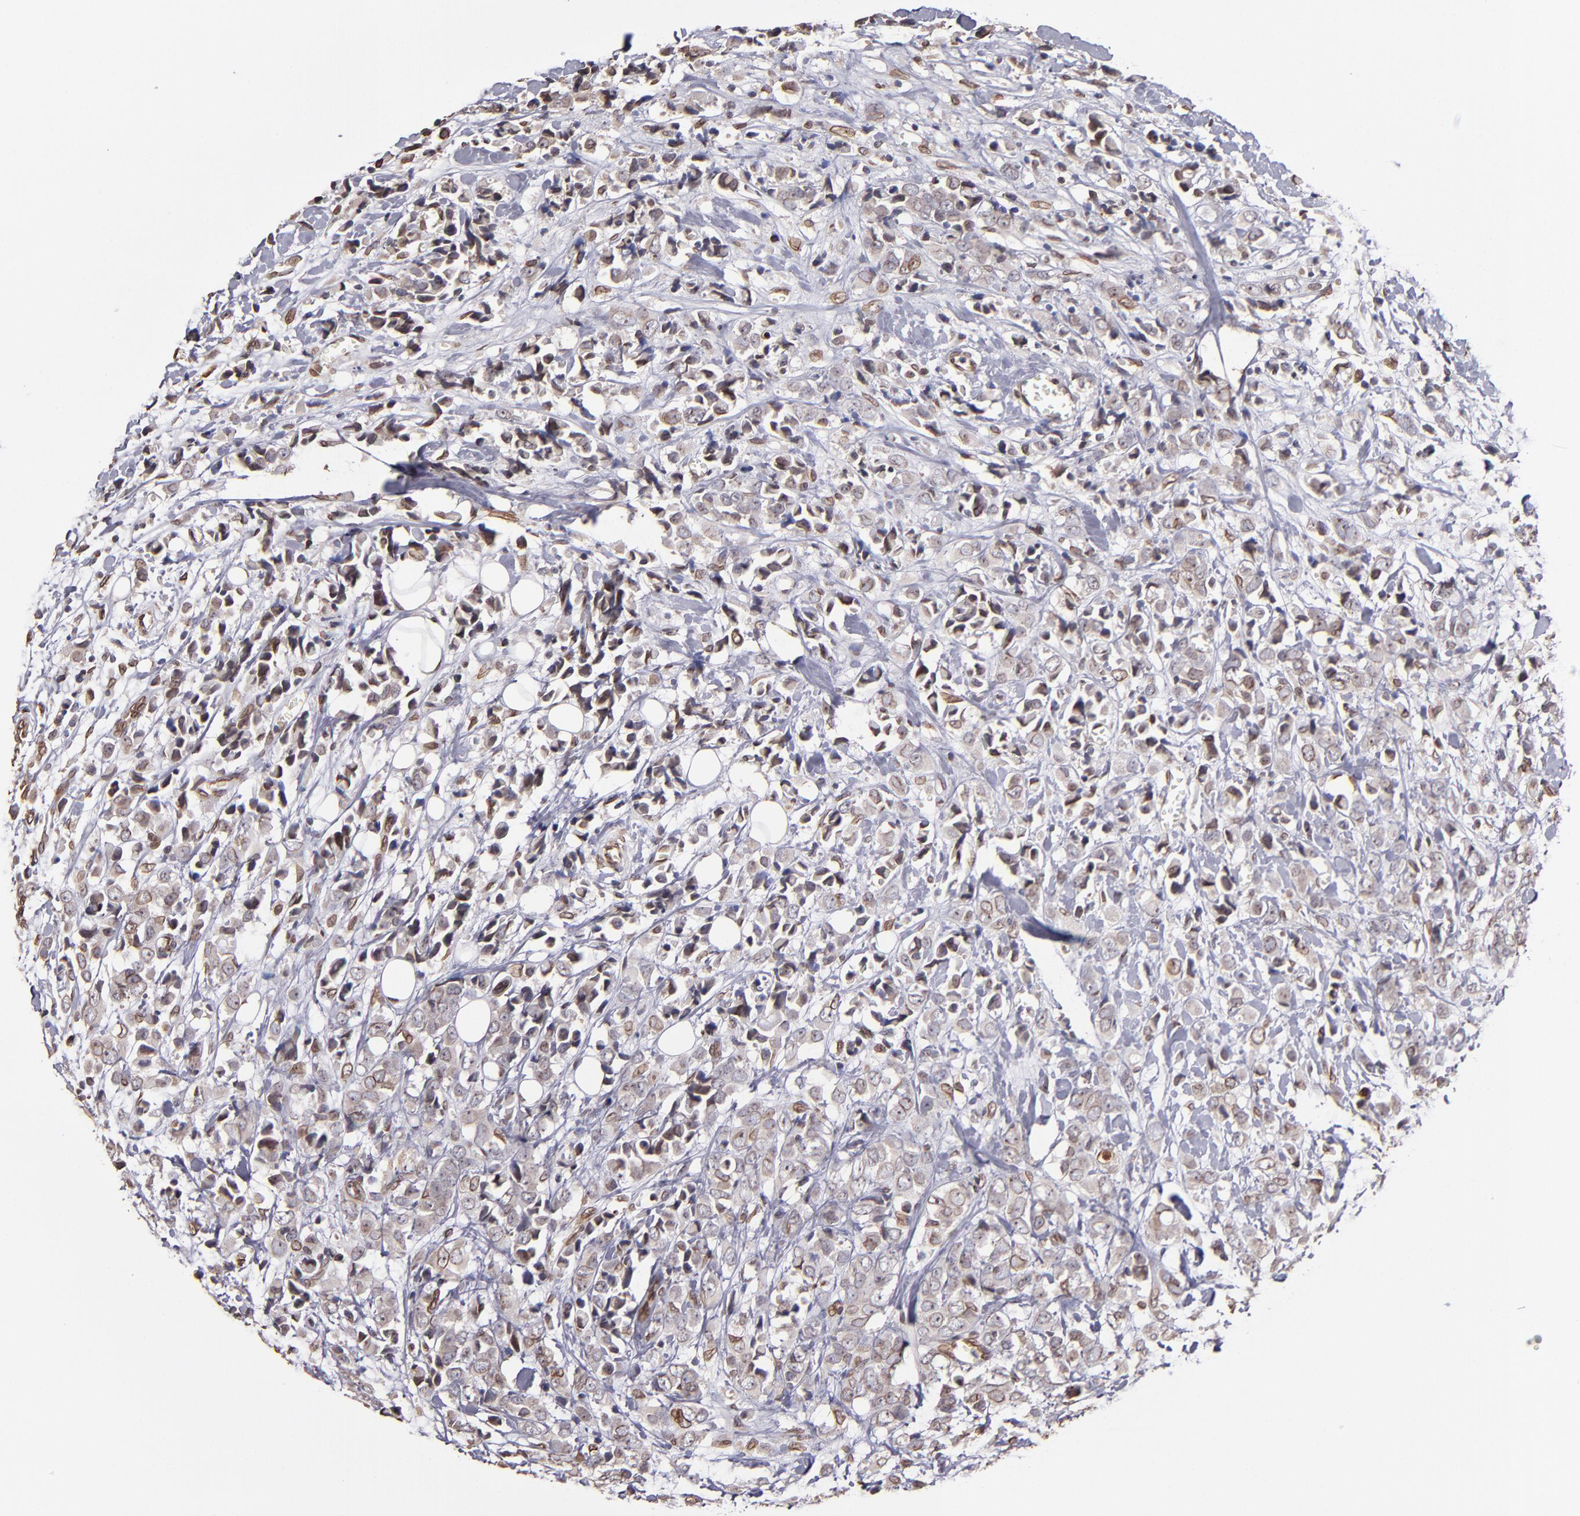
{"staining": {"intensity": "weak", "quantity": "25%-75%", "location": "nuclear"}, "tissue": "breast cancer", "cell_type": "Tumor cells", "image_type": "cancer", "snomed": [{"axis": "morphology", "description": "Lobular carcinoma"}, {"axis": "topography", "description": "Breast"}], "caption": "The photomicrograph demonstrates a brown stain indicating the presence of a protein in the nuclear of tumor cells in breast lobular carcinoma.", "gene": "PUM3", "patient": {"sex": "female", "age": 57}}